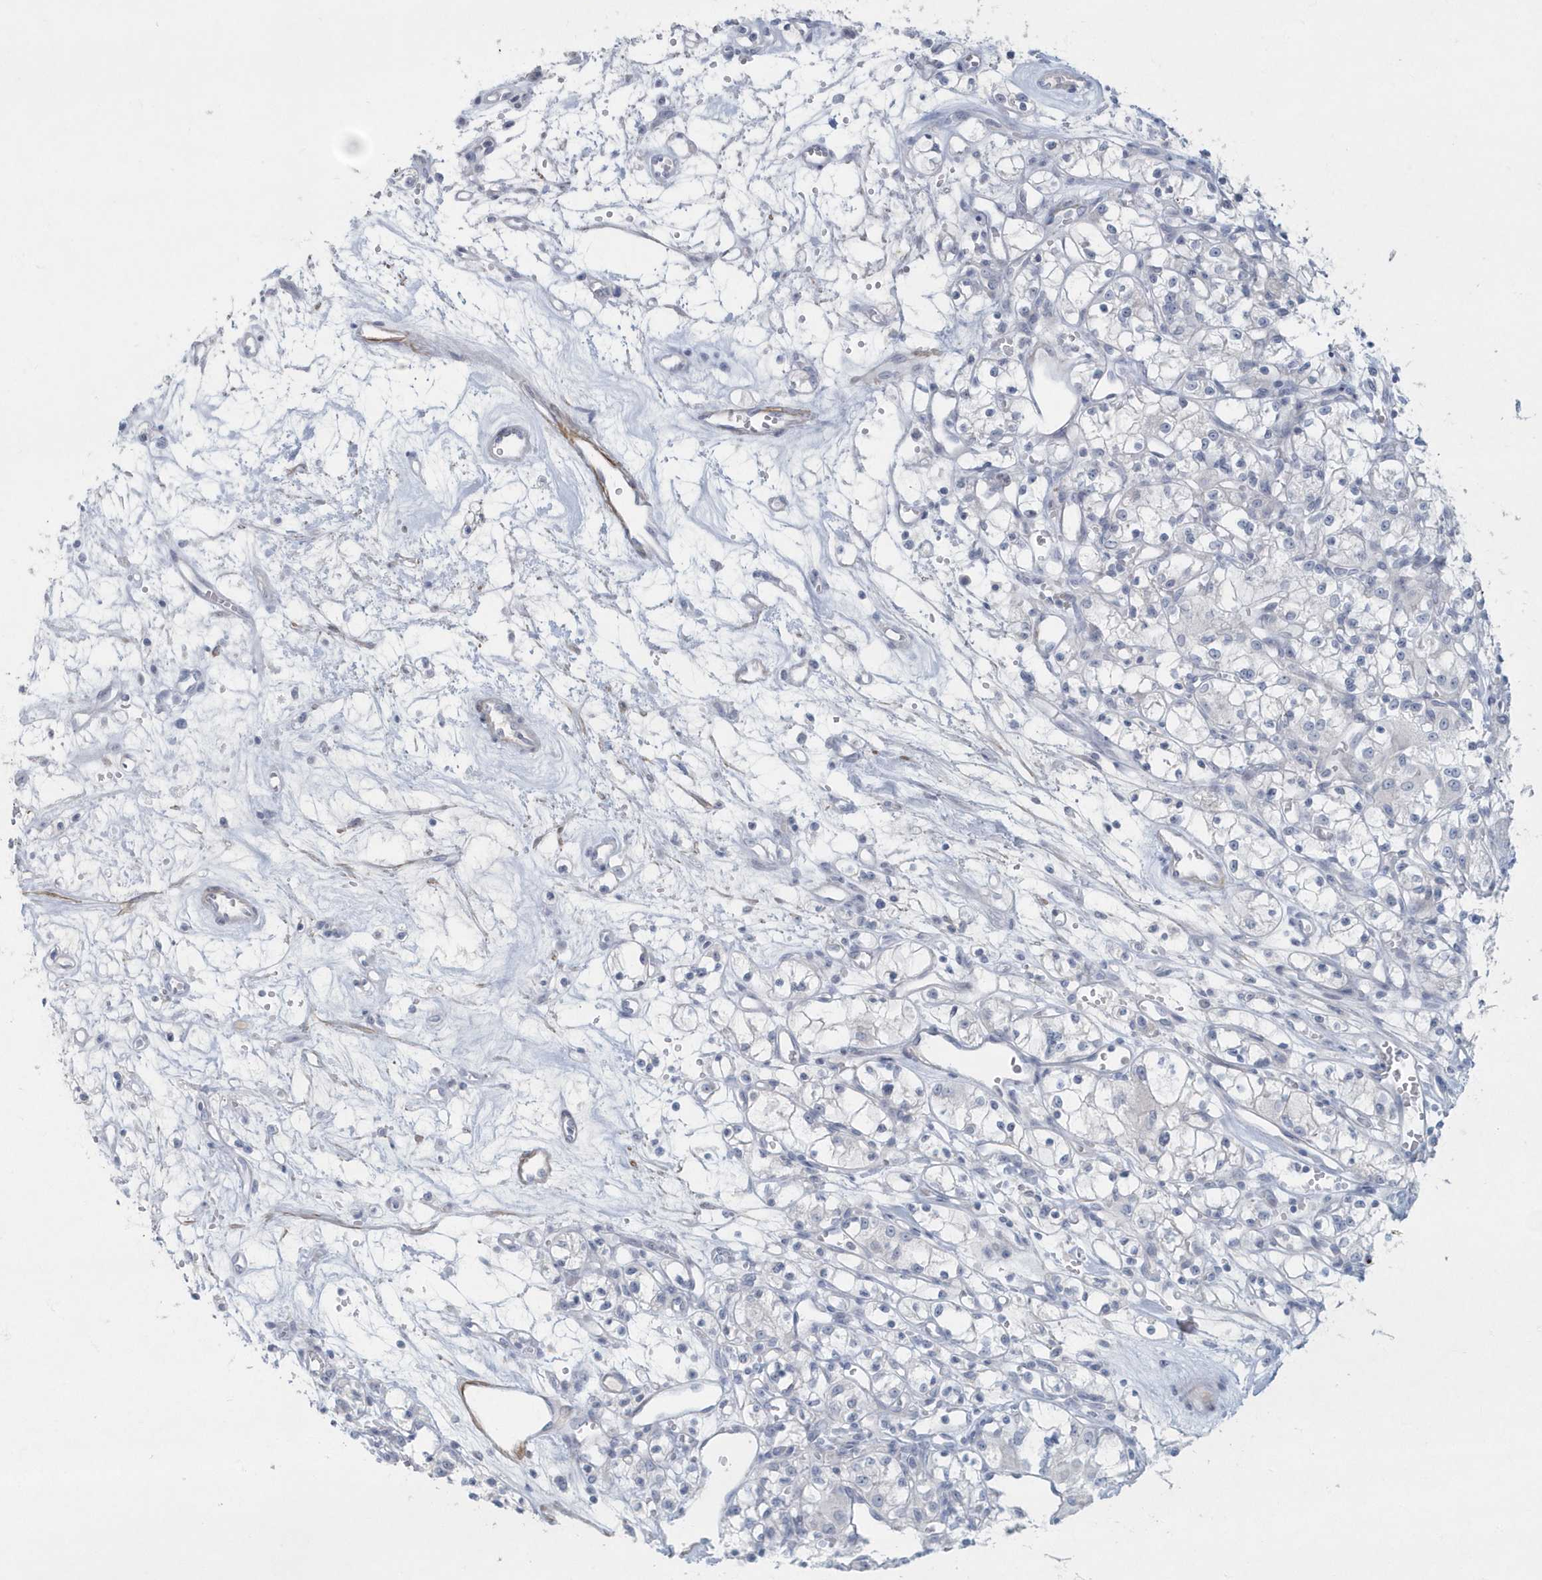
{"staining": {"intensity": "negative", "quantity": "none", "location": "none"}, "tissue": "renal cancer", "cell_type": "Tumor cells", "image_type": "cancer", "snomed": [{"axis": "morphology", "description": "Adenocarcinoma, NOS"}, {"axis": "topography", "description": "Kidney"}], "caption": "This is an IHC image of renal cancer. There is no expression in tumor cells.", "gene": "MYOT", "patient": {"sex": "female", "age": 59}}